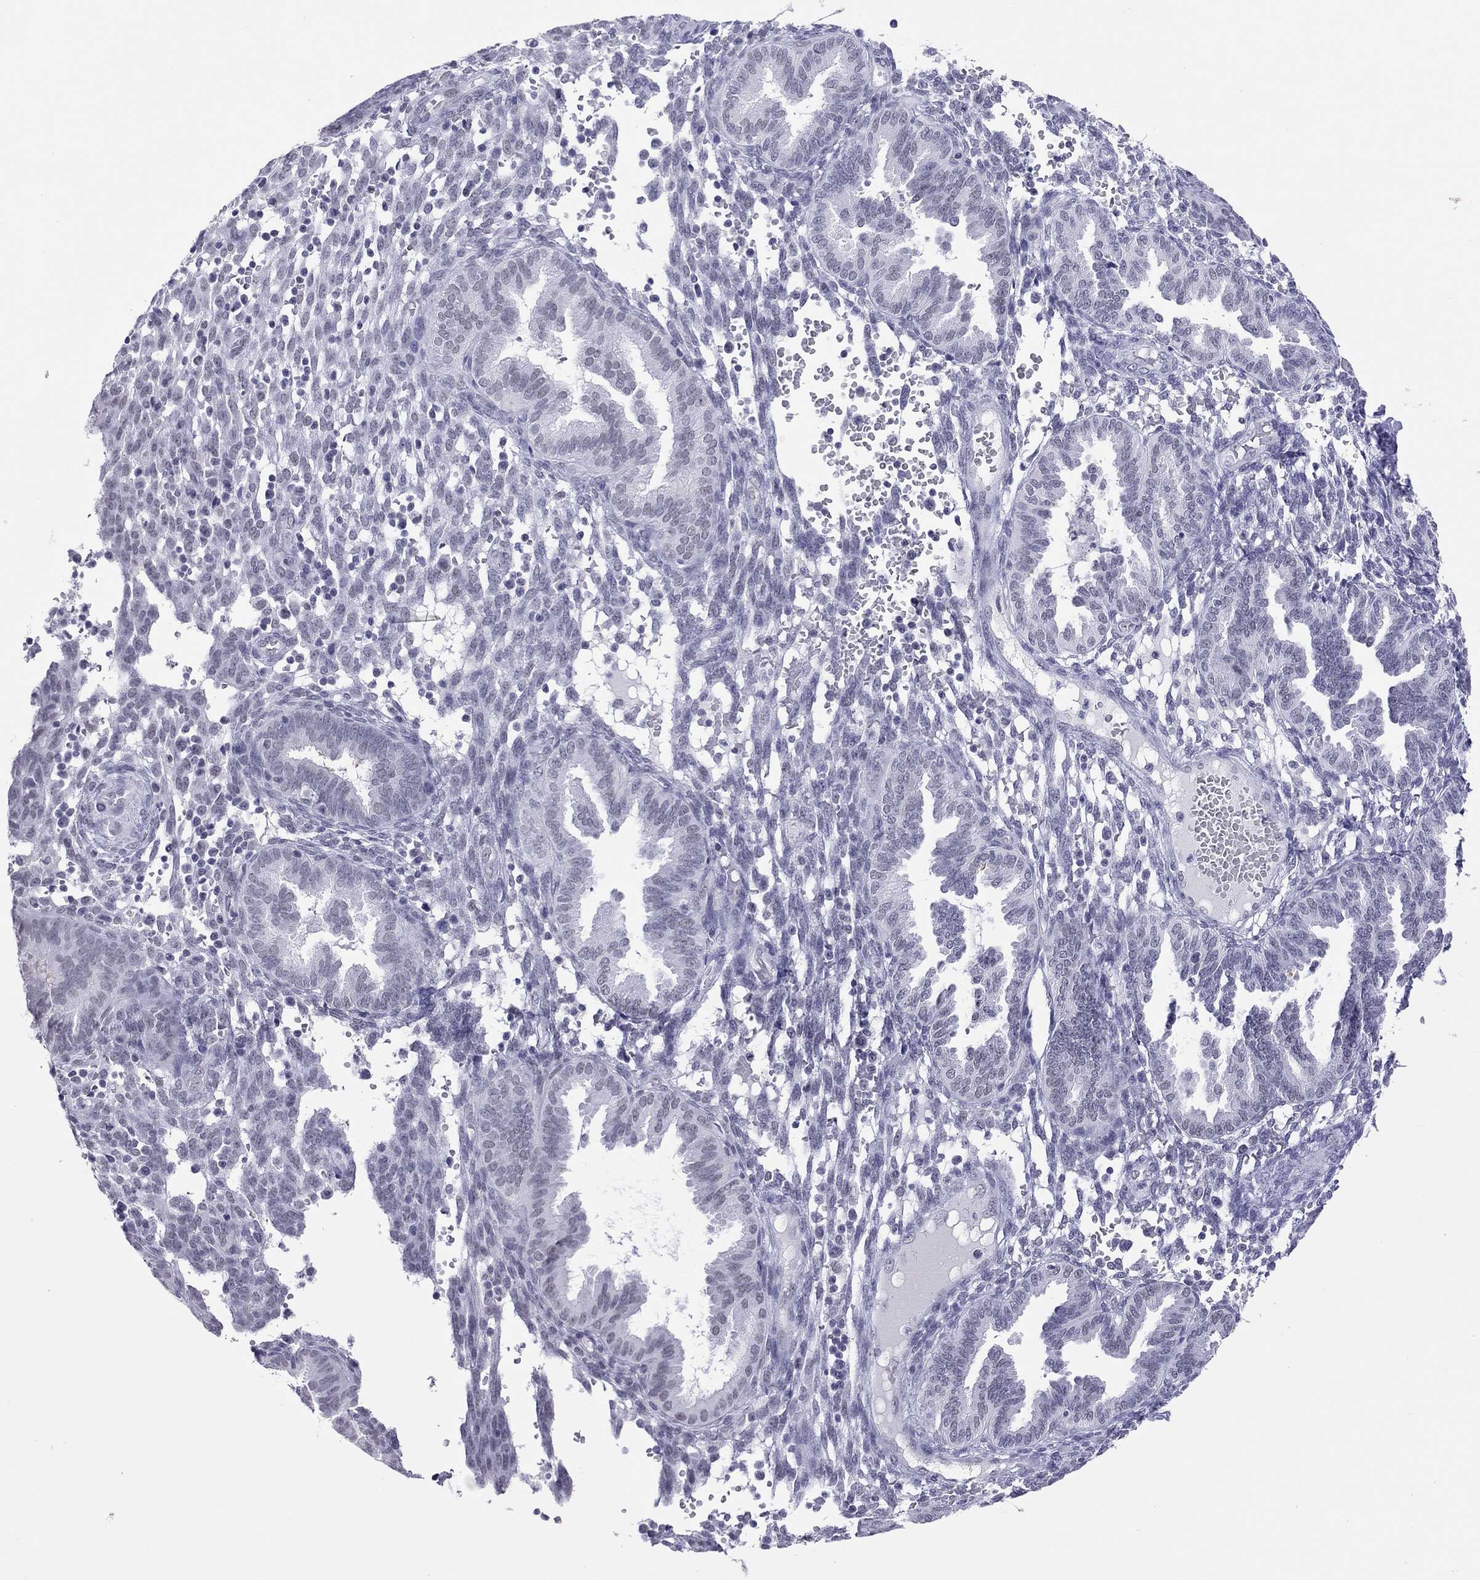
{"staining": {"intensity": "negative", "quantity": "none", "location": "none"}, "tissue": "endometrium", "cell_type": "Cells in endometrial stroma", "image_type": "normal", "snomed": [{"axis": "morphology", "description": "Normal tissue, NOS"}, {"axis": "topography", "description": "Endometrium"}], "caption": "DAB immunohistochemical staining of normal endometrium exhibits no significant expression in cells in endometrial stroma.", "gene": "JHY", "patient": {"sex": "female", "age": 42}}